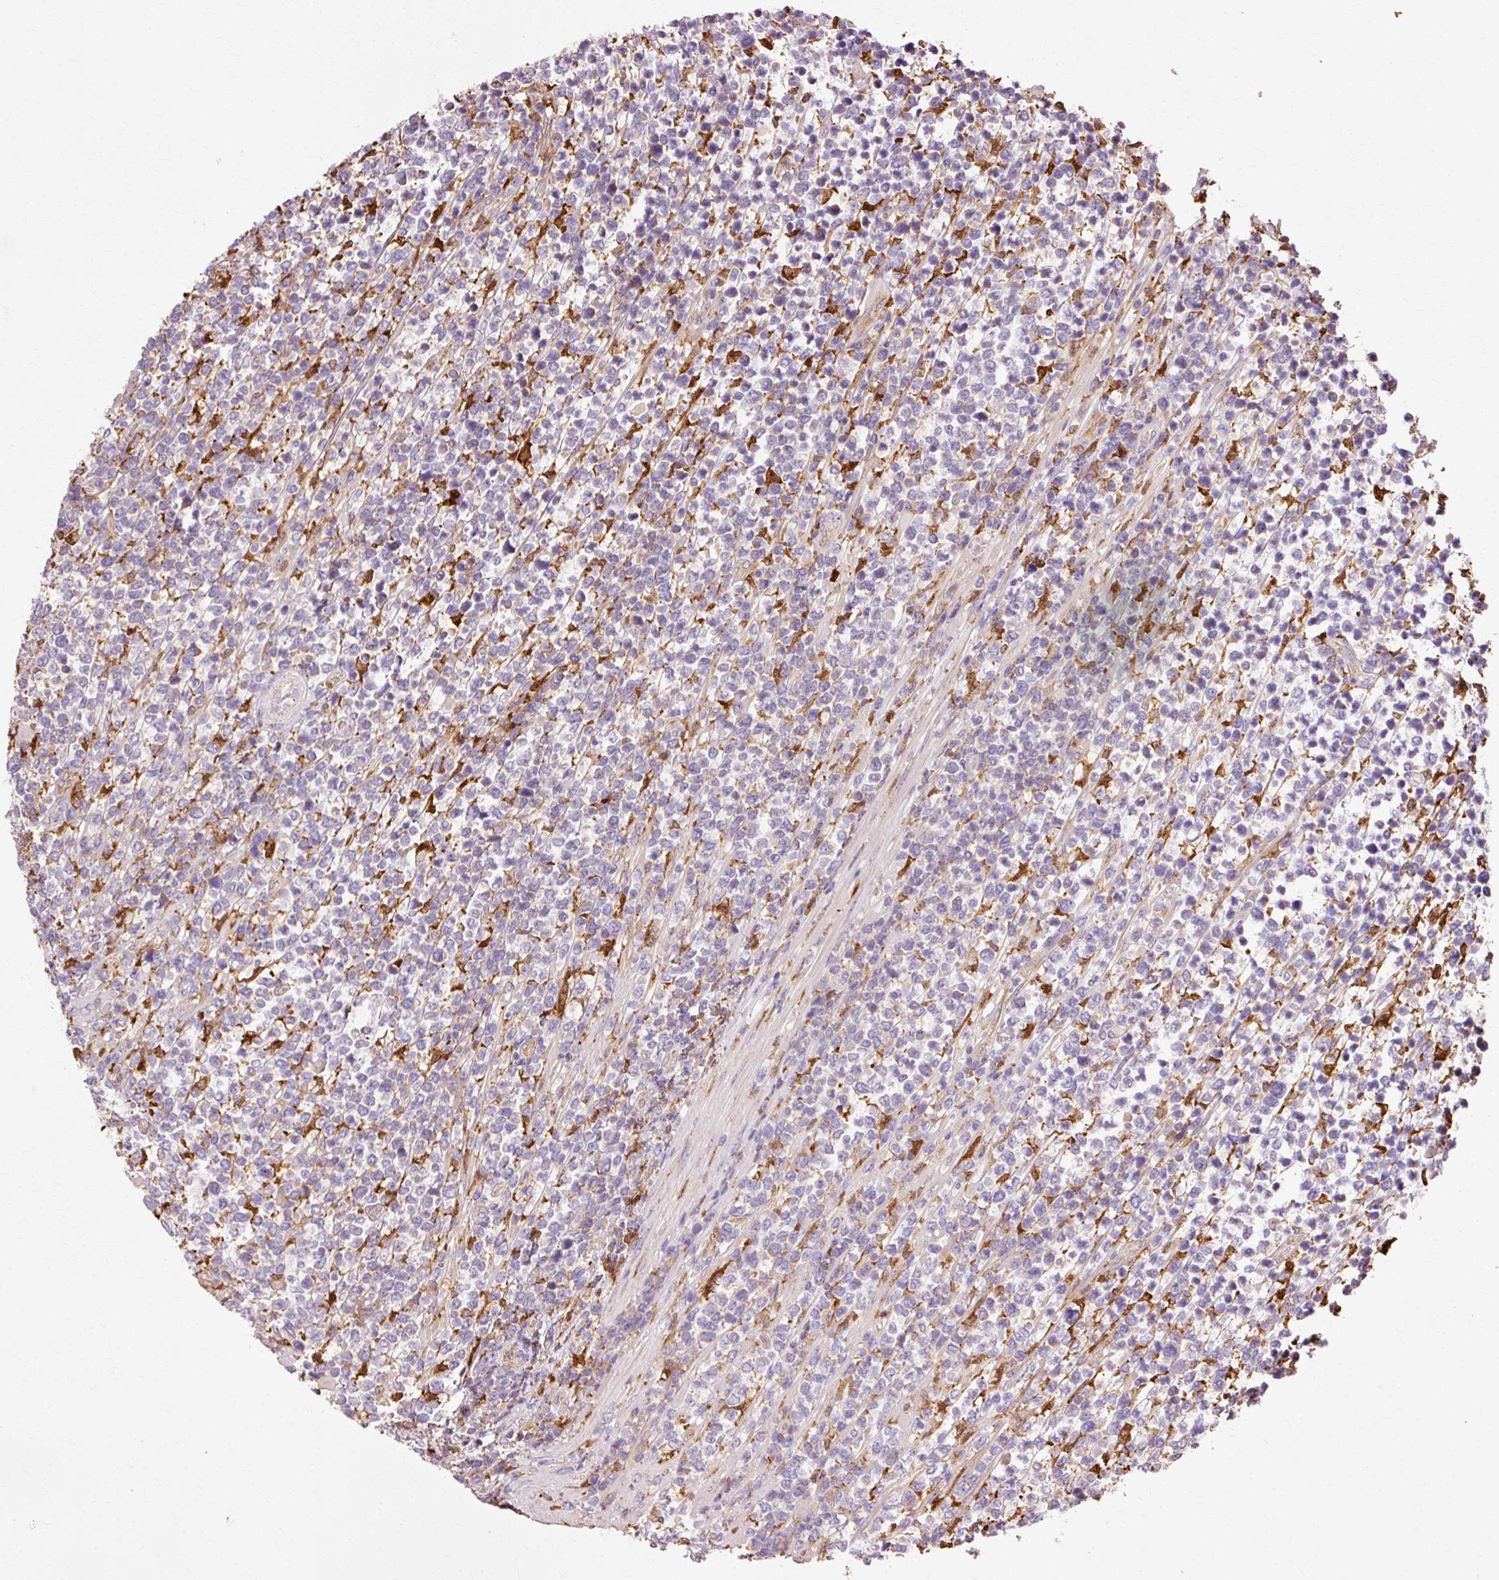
{"staining": {"intensity": "negative", "quantity": "none", "location": "none"}, "tissue": "lymphoma", "cell_type": "Tumor cells", "image_type": "cancer", "snomed": [{"axis": "morphology", "description": "Malignant lymphoma, non-Hodgkin's type, High grade"}, {"axis": "topography", "description": "Soft tissue"}], "caption": "Immunohistochemistry (IHC) image of human lymphoma stained for a protein (brown), which shows no expression in tumor cells.", "gene": "GPX1", "patient": {"sex": "female", "age": 56}}